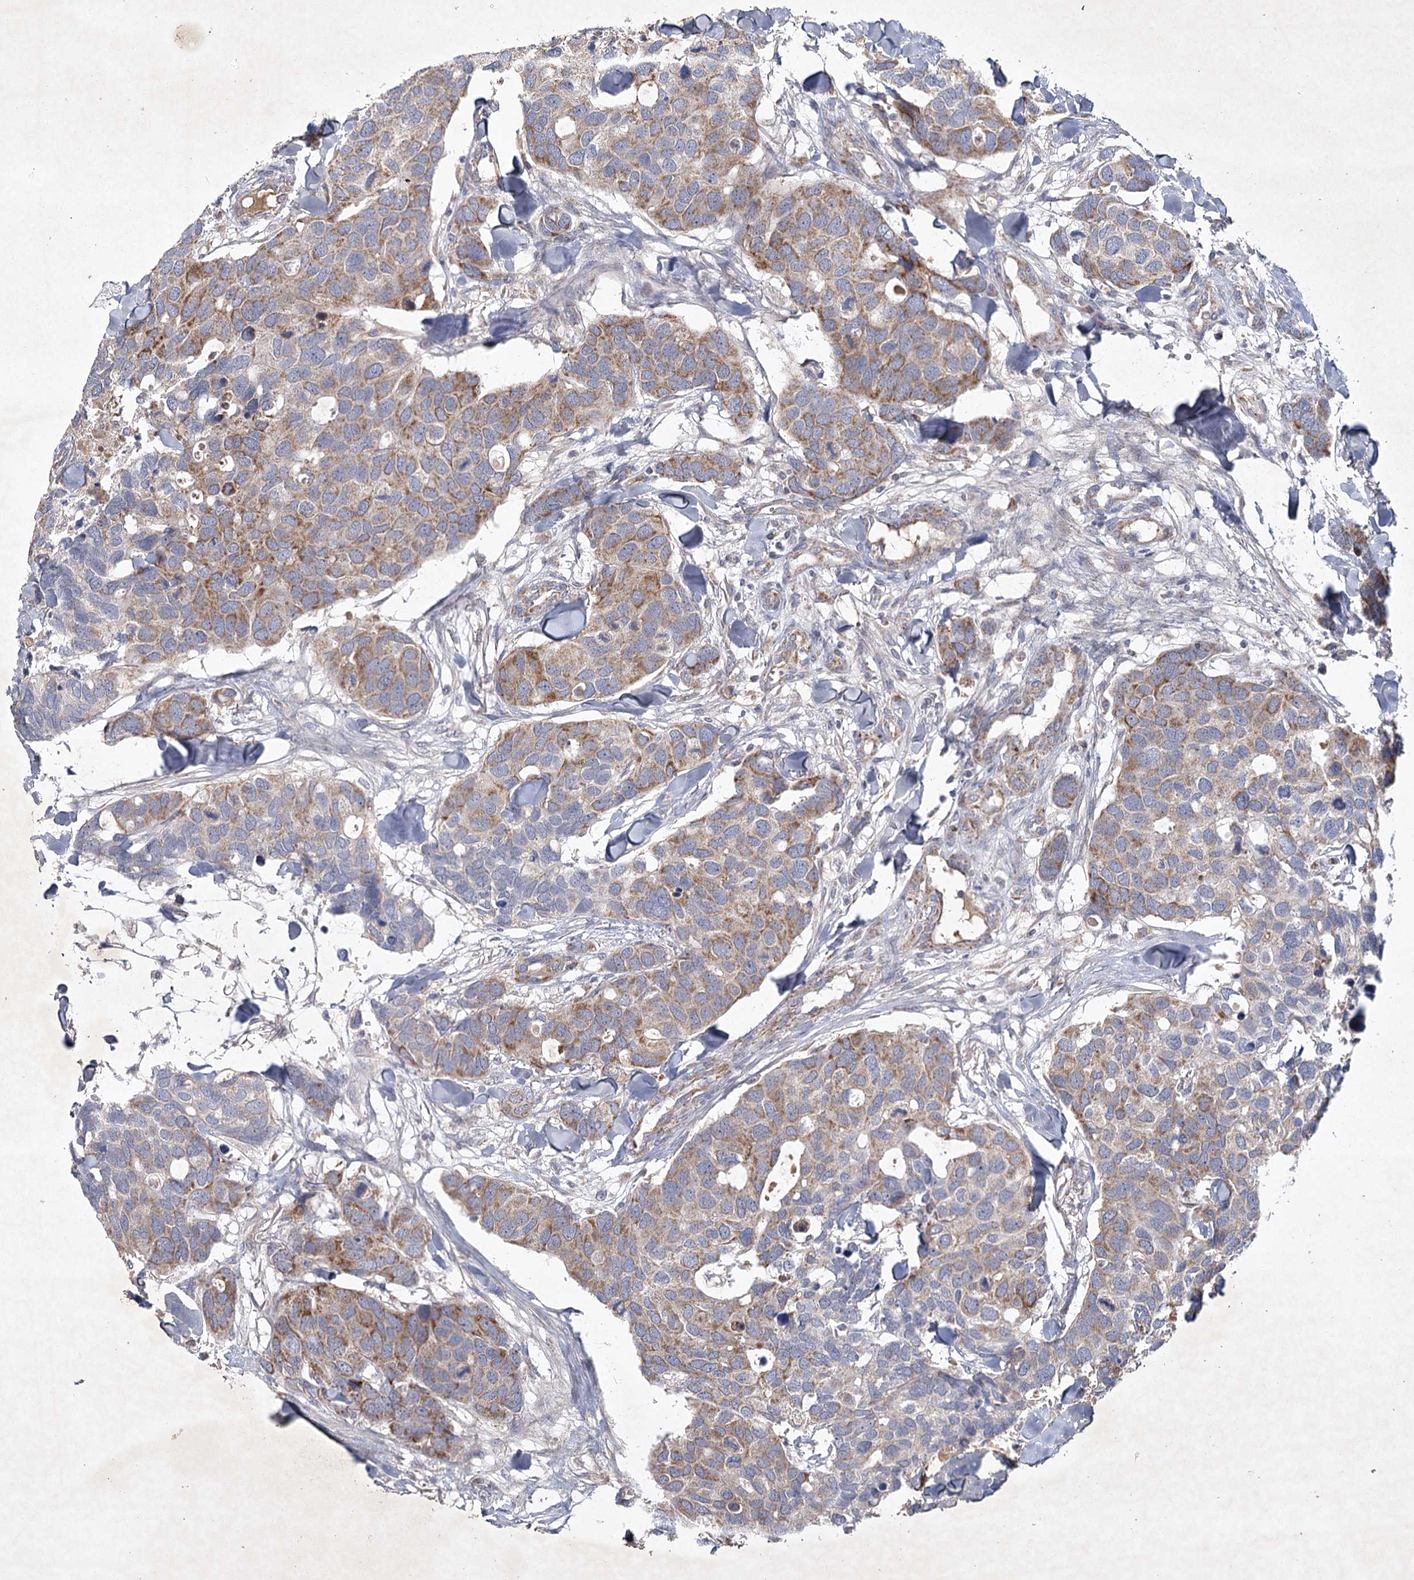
{"staining": {"intensity": "moderate", "quantity": ">75%", "location": "cytoplasmic/membranous"}, "tissue": "breast cancer", "cell_type": "Tumor cells", "image_type": "cancer", "snomed": [{"axis": "morphology", "description": "Duct carcinoma"}, {"axis": "topography", "description": "Breast"}], "caption": "Tumor cells display moderate cytoplasmic/membranous positivity in approximately >75% of cells in breast invasive ductal carcinoma.", "gene": "MRPL44", "patient": {"sex": "female", "age": 83}}